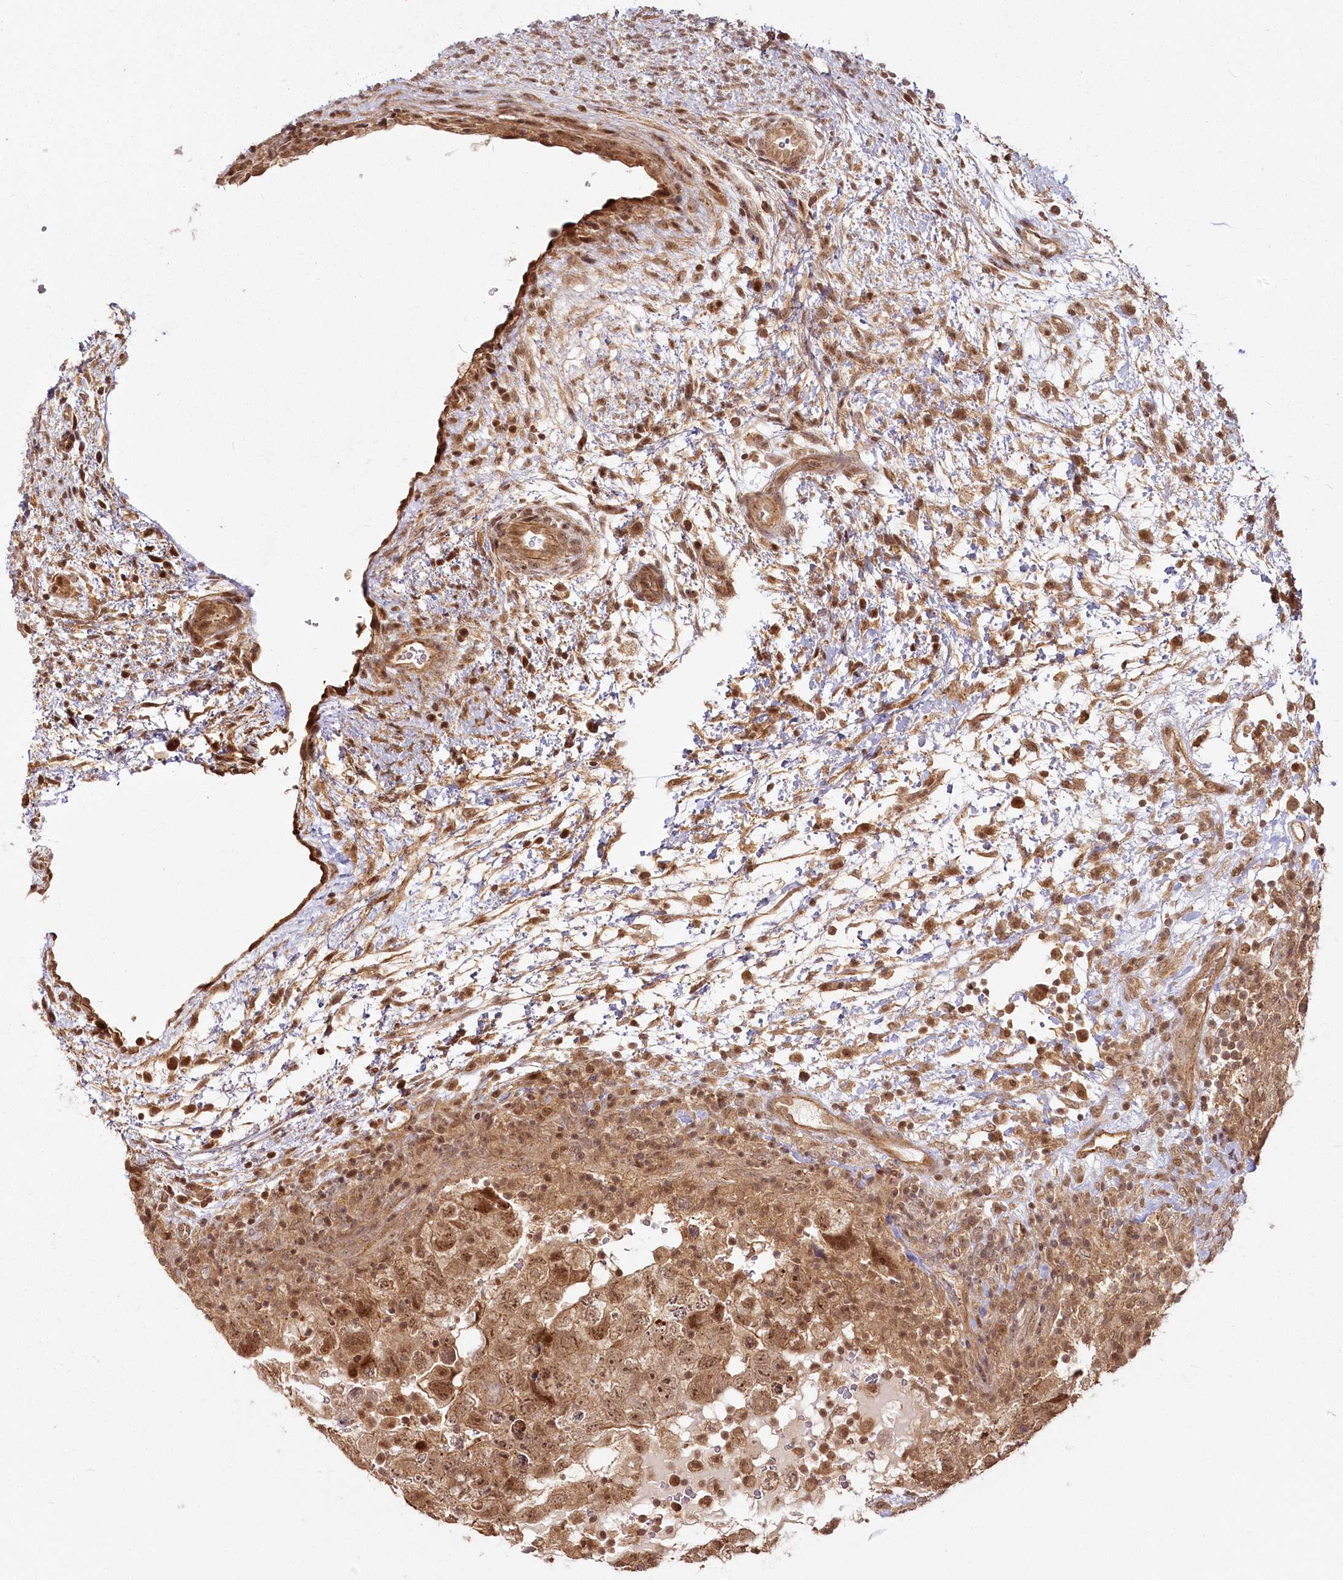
{"staining": {"intensity": "moderate", "quantity": ">75%", "location": "cytoplasmic/membranous,nuclear"}, "tissue": "testis cancer", "cell_type": "Tumor cells", "image_type": "cancer", "snomed": [{"axis": "morphology", "description": "Carcinoma, Embryonal, NOS"}, {"axis": "topography", "description": "Testis"}], "caption": "Human testis cancer (embryonal carcinoma) stained with a protein marker shows moderate staining in tumor cells.", "gene": "R3HDM2", "patient": {"sex": "male", "age": 37}}